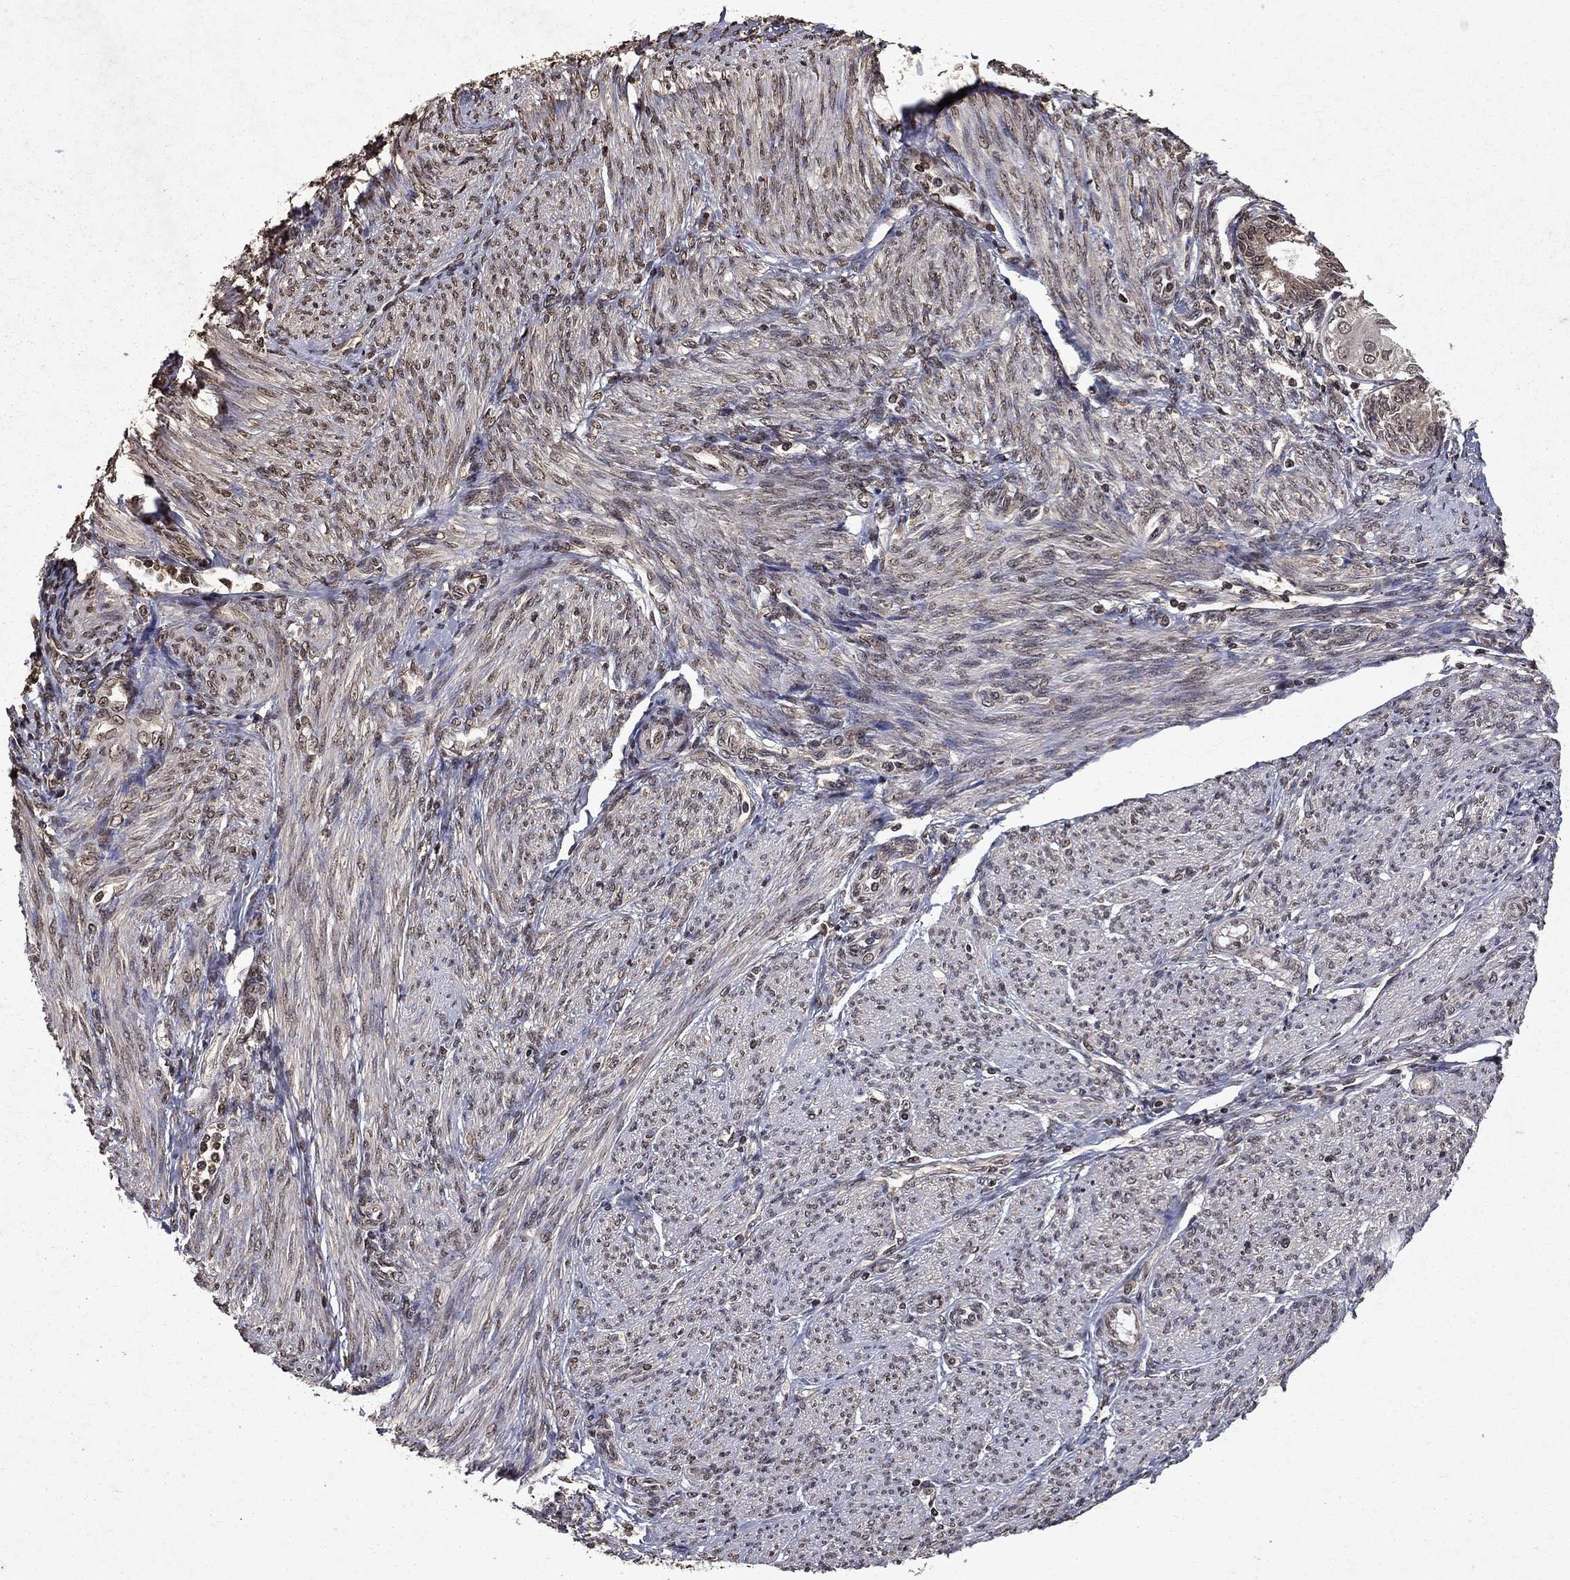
{"staining": {"intensity": "weak", "quantity": "<25%", "location": "cytoplasmic/membranous,nuclear"}, "tissue": "endometrial cancer", "cell_type": "Tumor cells", "image_type": "cancer", "snomed": [{"axis": "morphology", "description": "Adenocarcinoma, NOS"}, {"axis": "topography", "description": "Endometrium"}], "caption": "Immunohistochemistry (IHC) of adenocarcinoma (endometrial) shows no positivity in tumor cells.", "gene": "PIN4", "patient": {"sex": "female", "age": 68}}